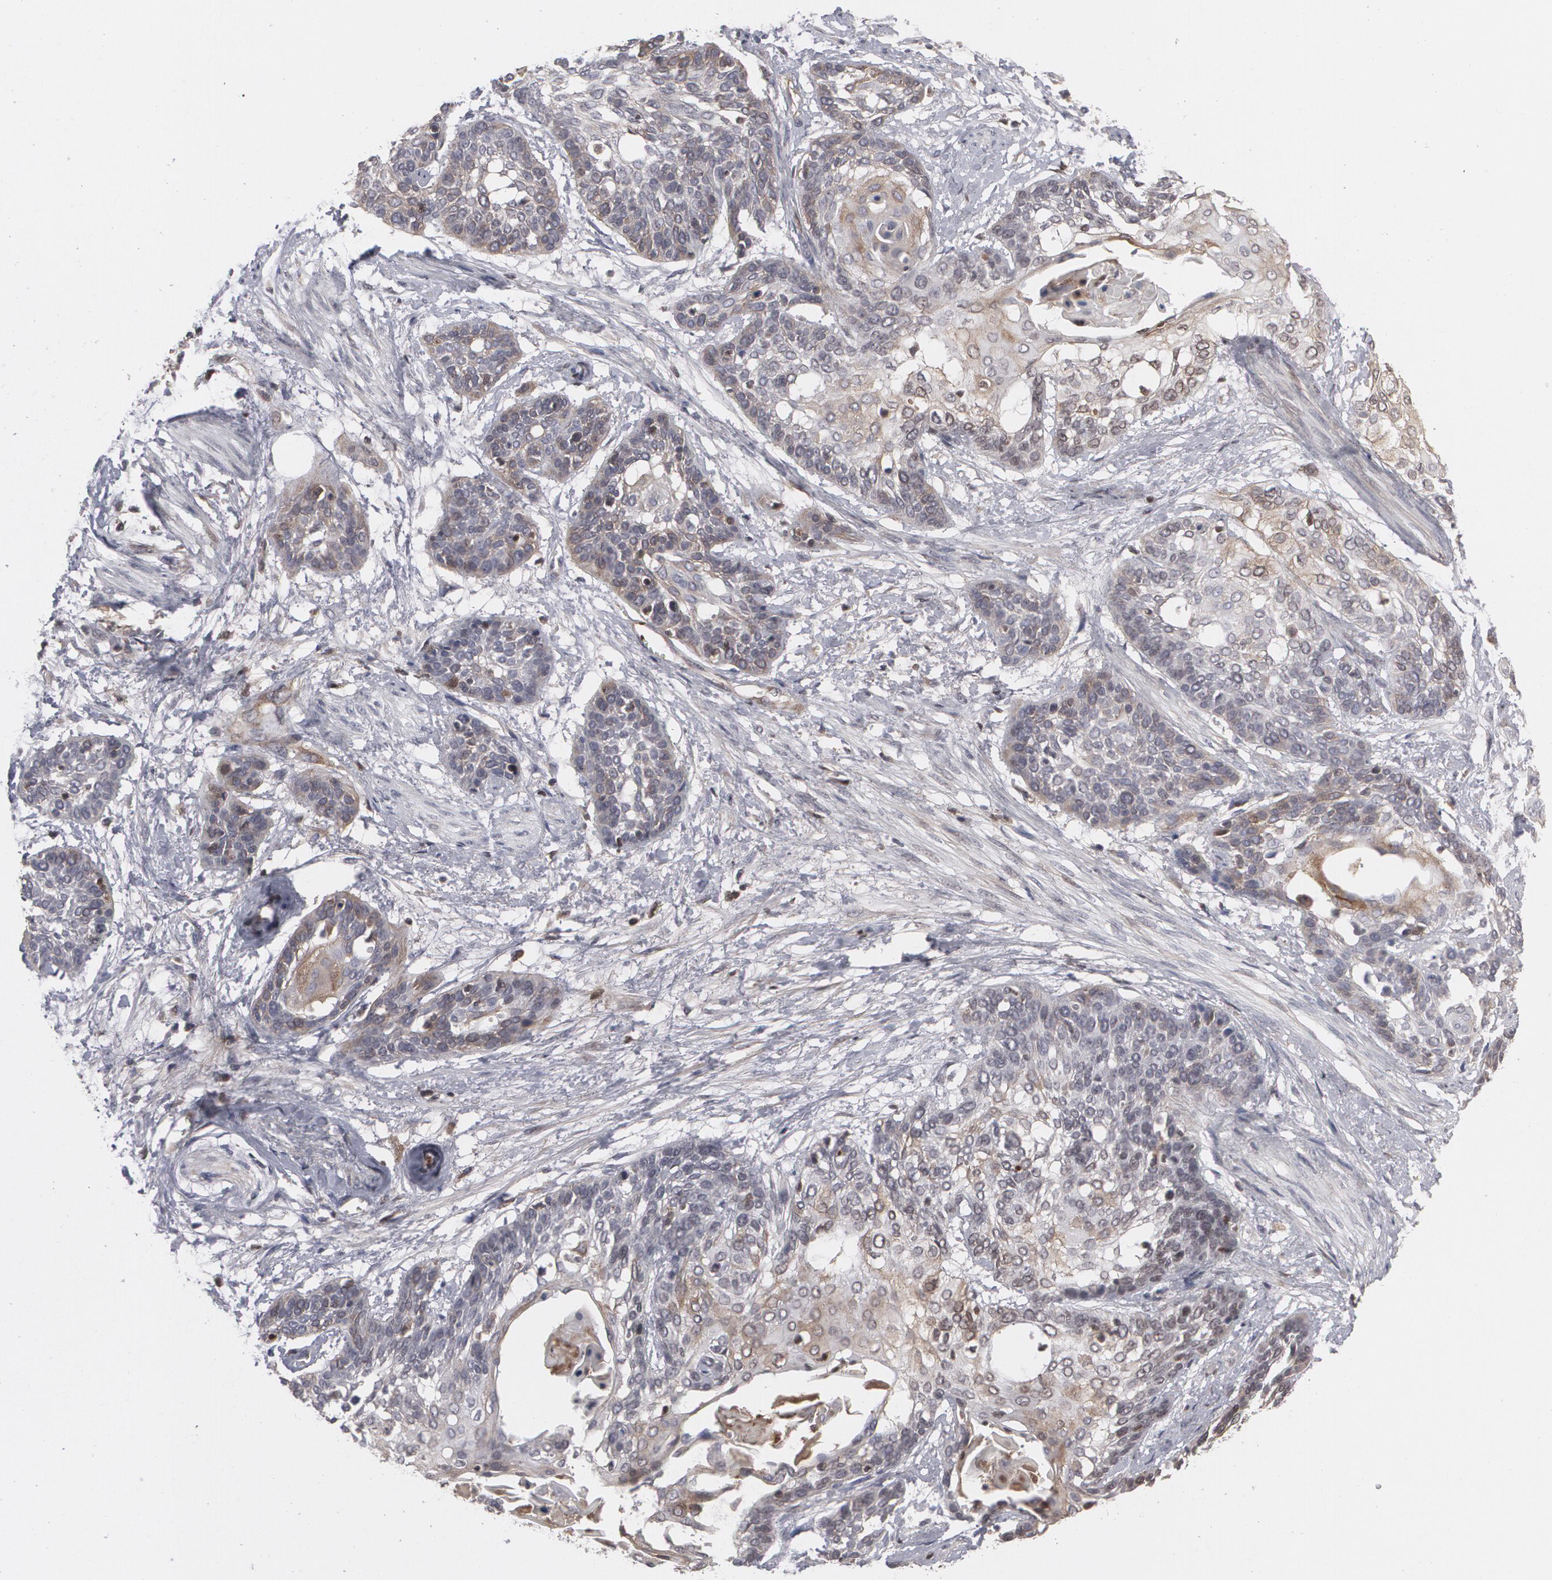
{"staining": {"intensity": "weak", "quantity": "<25%", "location": "cytoplasmic/membranous"}, "tissue": "cervical cancer", "cell_type": "Tumor cells", "image_type": "cancer", "snomed": [{"axis": "morphology", "description": "Squamous cell carcinoma, NOS"}, {"axis": "topography", "description": "Cervix"}], "caption": "Cervical cancer stained for a protein using immunohistochemistry (IHC) demonstrates no staining tumor cells.", "gene": "LRG1", "patient": {"sex": "female", "age": 57}}